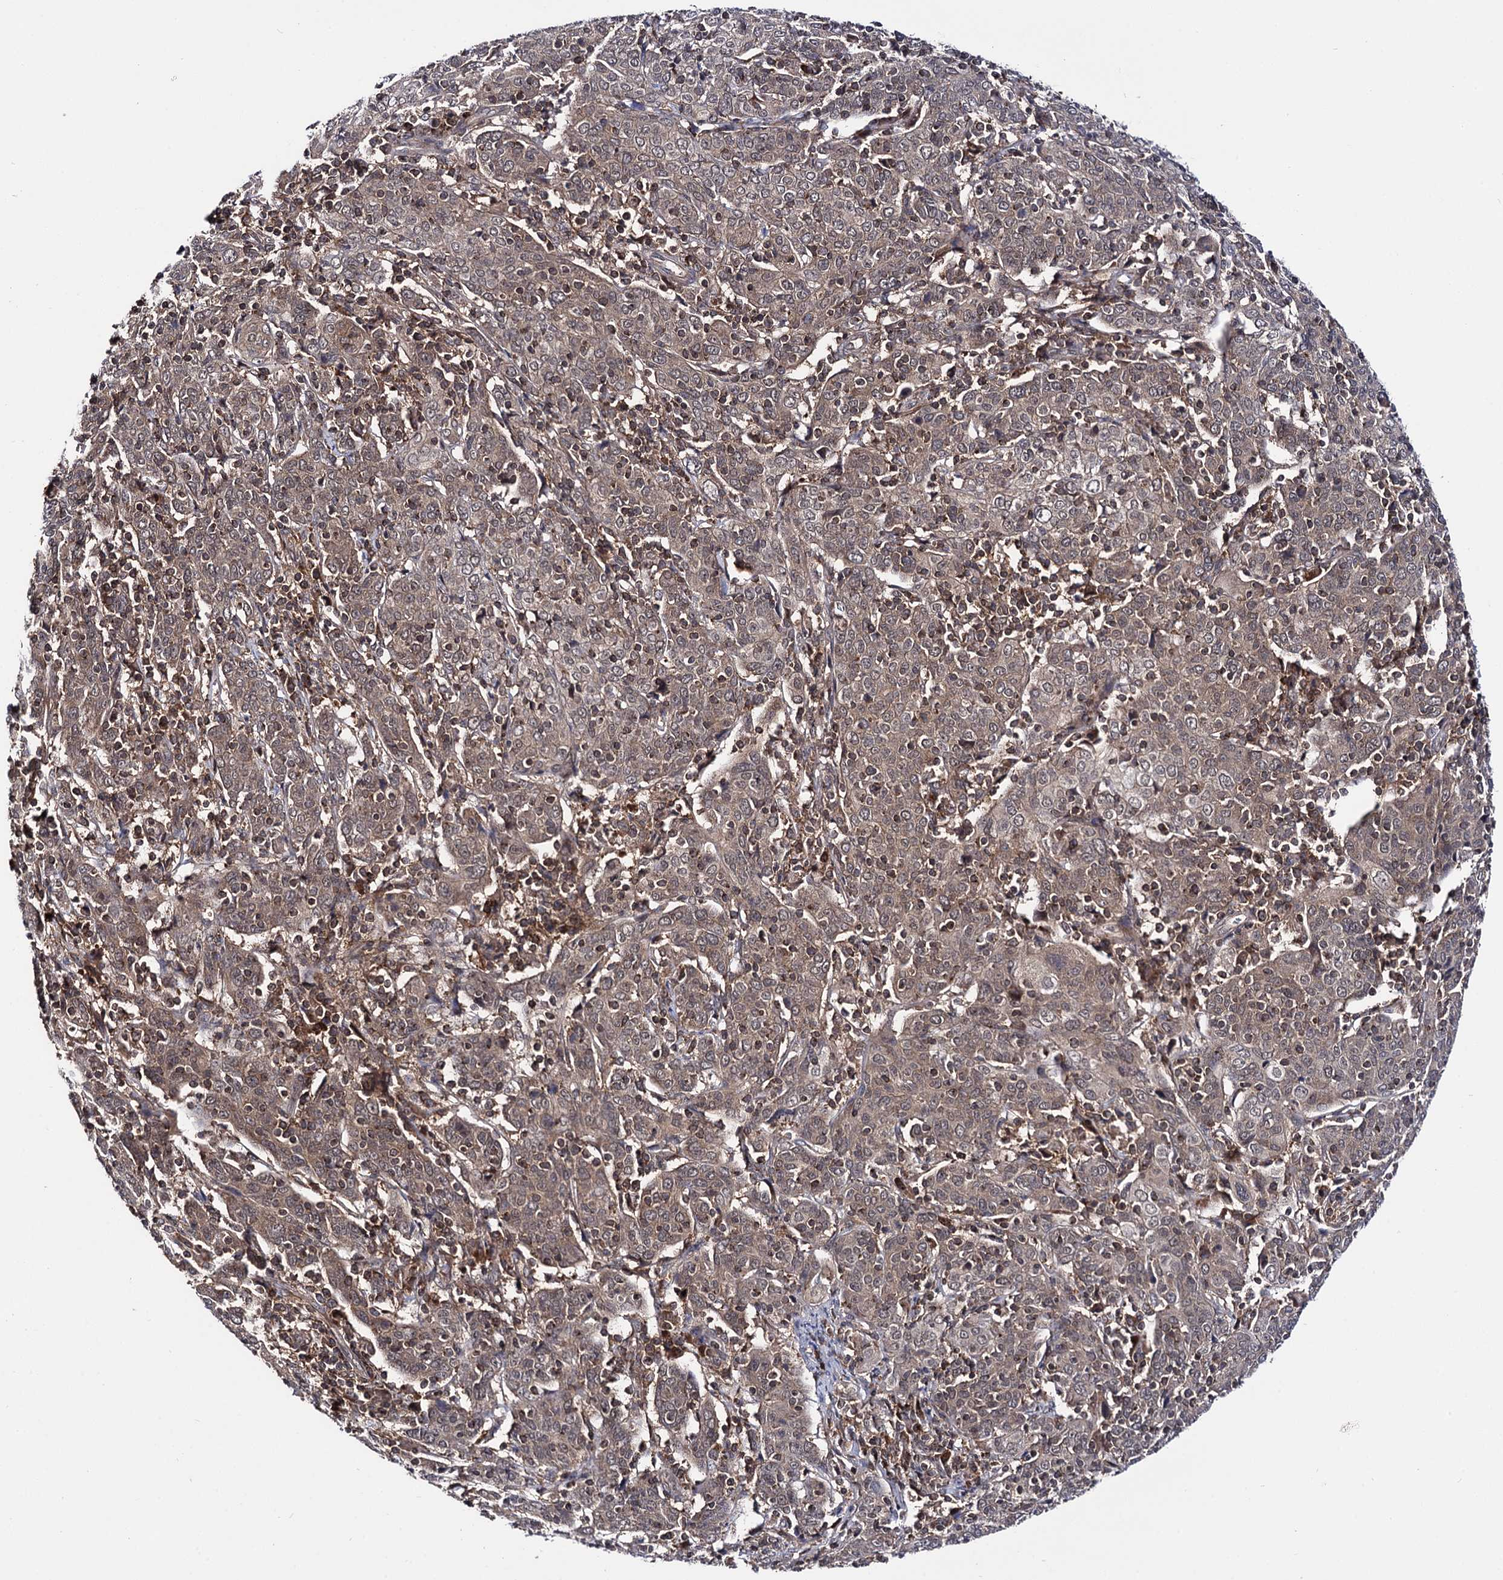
{"staining": {"intensity": "moderate", "quantity": ">75%", "location": "cytoplasmic/membranous,nuclear"}, "tissue": "cervical cancer", "cell_type": "Tumor cells", "image_type": "cancer", "snomed": [{"axis": "morphology", "description": "Squamous cell carcinoma, NOS"}, {"axis": "topography", "description": "Cervix"}], "caption": "Squamous cell carcinoma (cervical) stained for a protein reveals moderate cytoplasmic/membranous and nuclear positivity in tumor cells.", "gene": "MICAL2", "patient": {"sex": "female", "age": 67}}